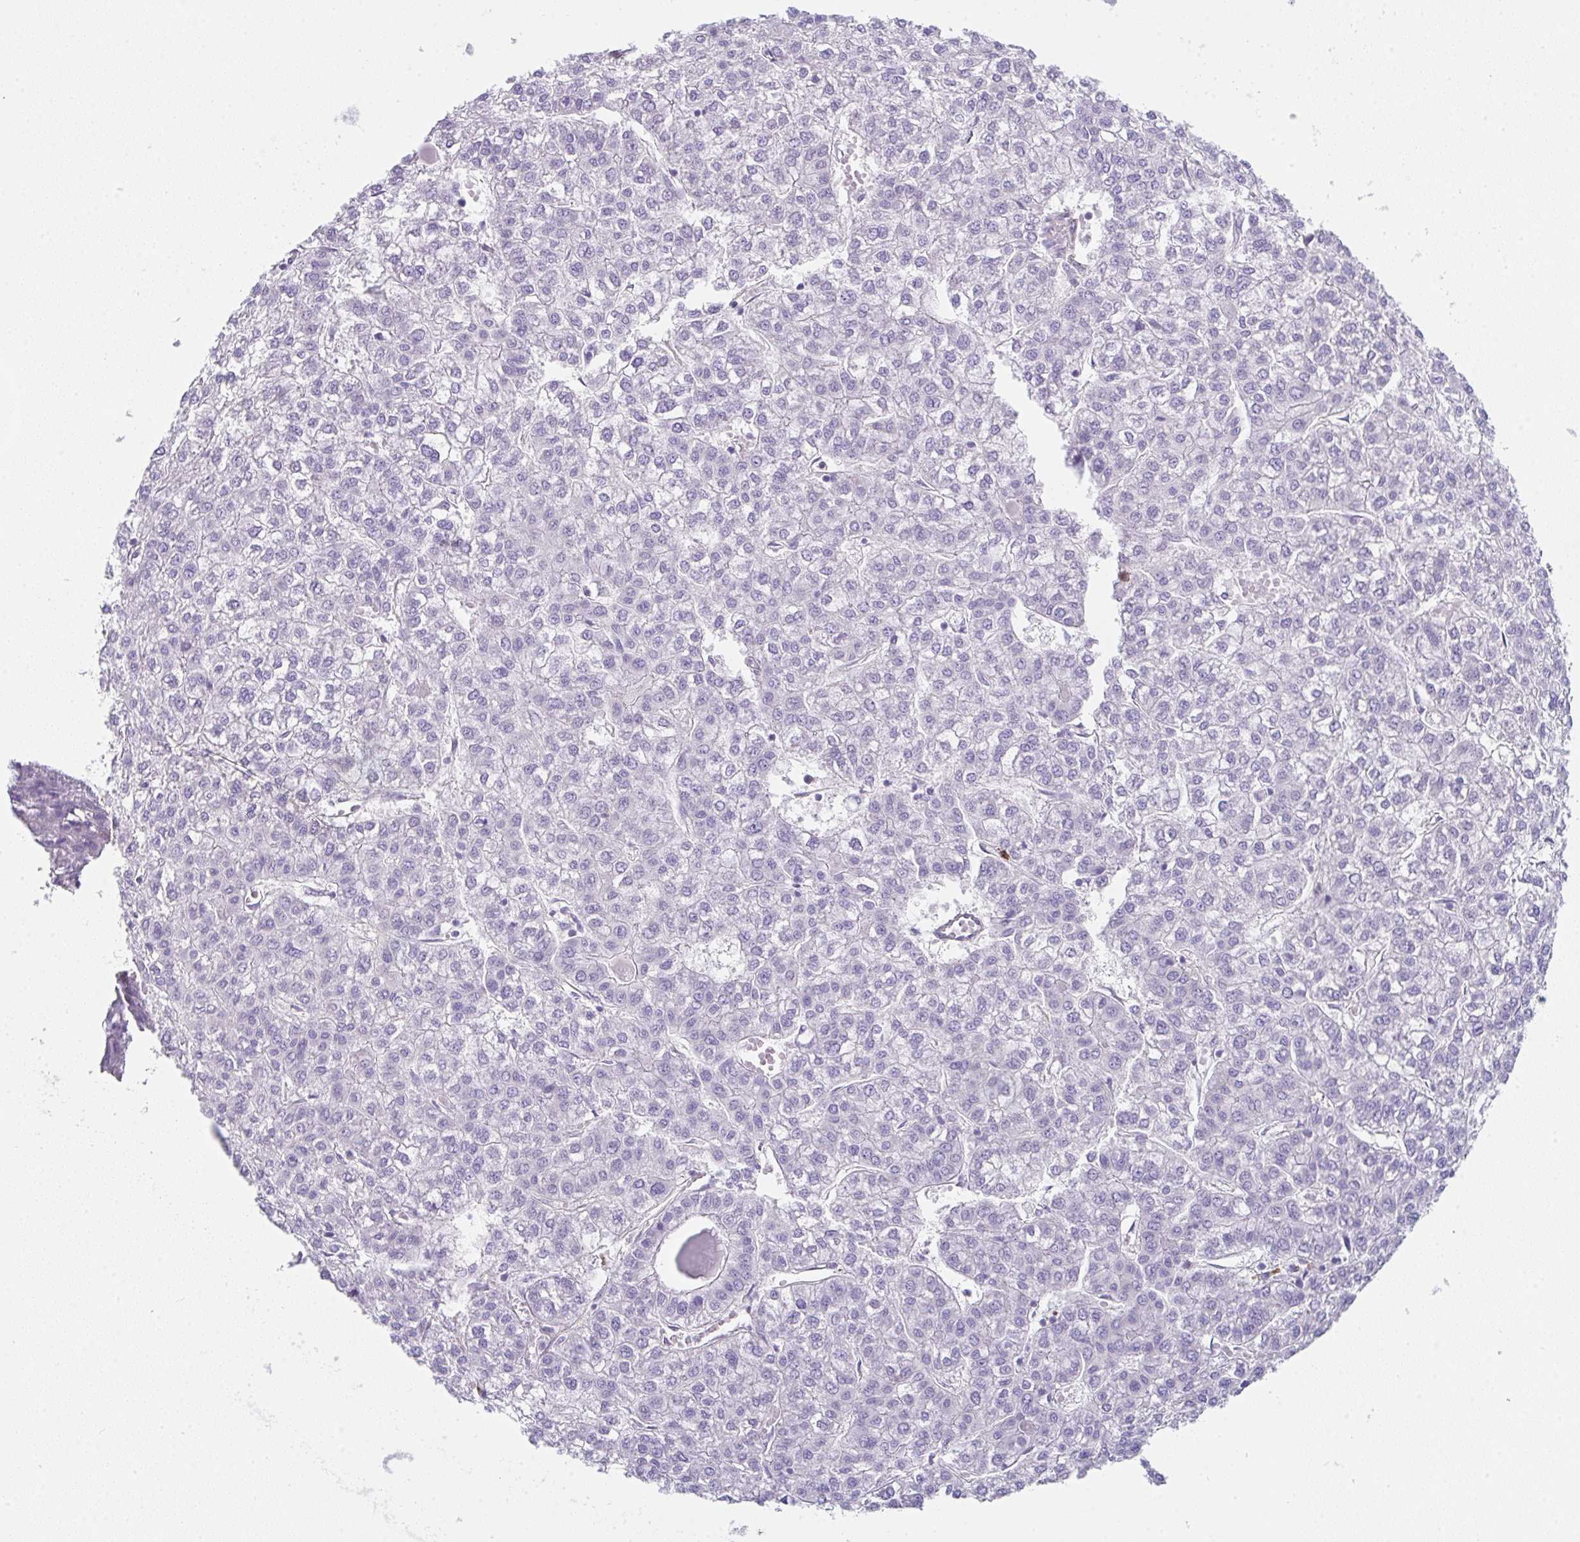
{"staining": {"intensity": "negative", "quantity": "none", "location": "none"}, "tissue": "liver cancer", "cell_type": "Tumor cells", "image_type": "cancer", "snomed": [{"axis": "morphology", "description": "Carcinoma, Hepatocellular, NOS"}, {"axis": "topography", "description": "Liver"}], "caption": "Tumor cells are negative for brown protein staining in liver hepatocellular carcinoma. (DAB IHC visualized using brightfield microscopy, high magnification).", "gene": "DBN1", "patient": {"sex": "female", "age": 43}}